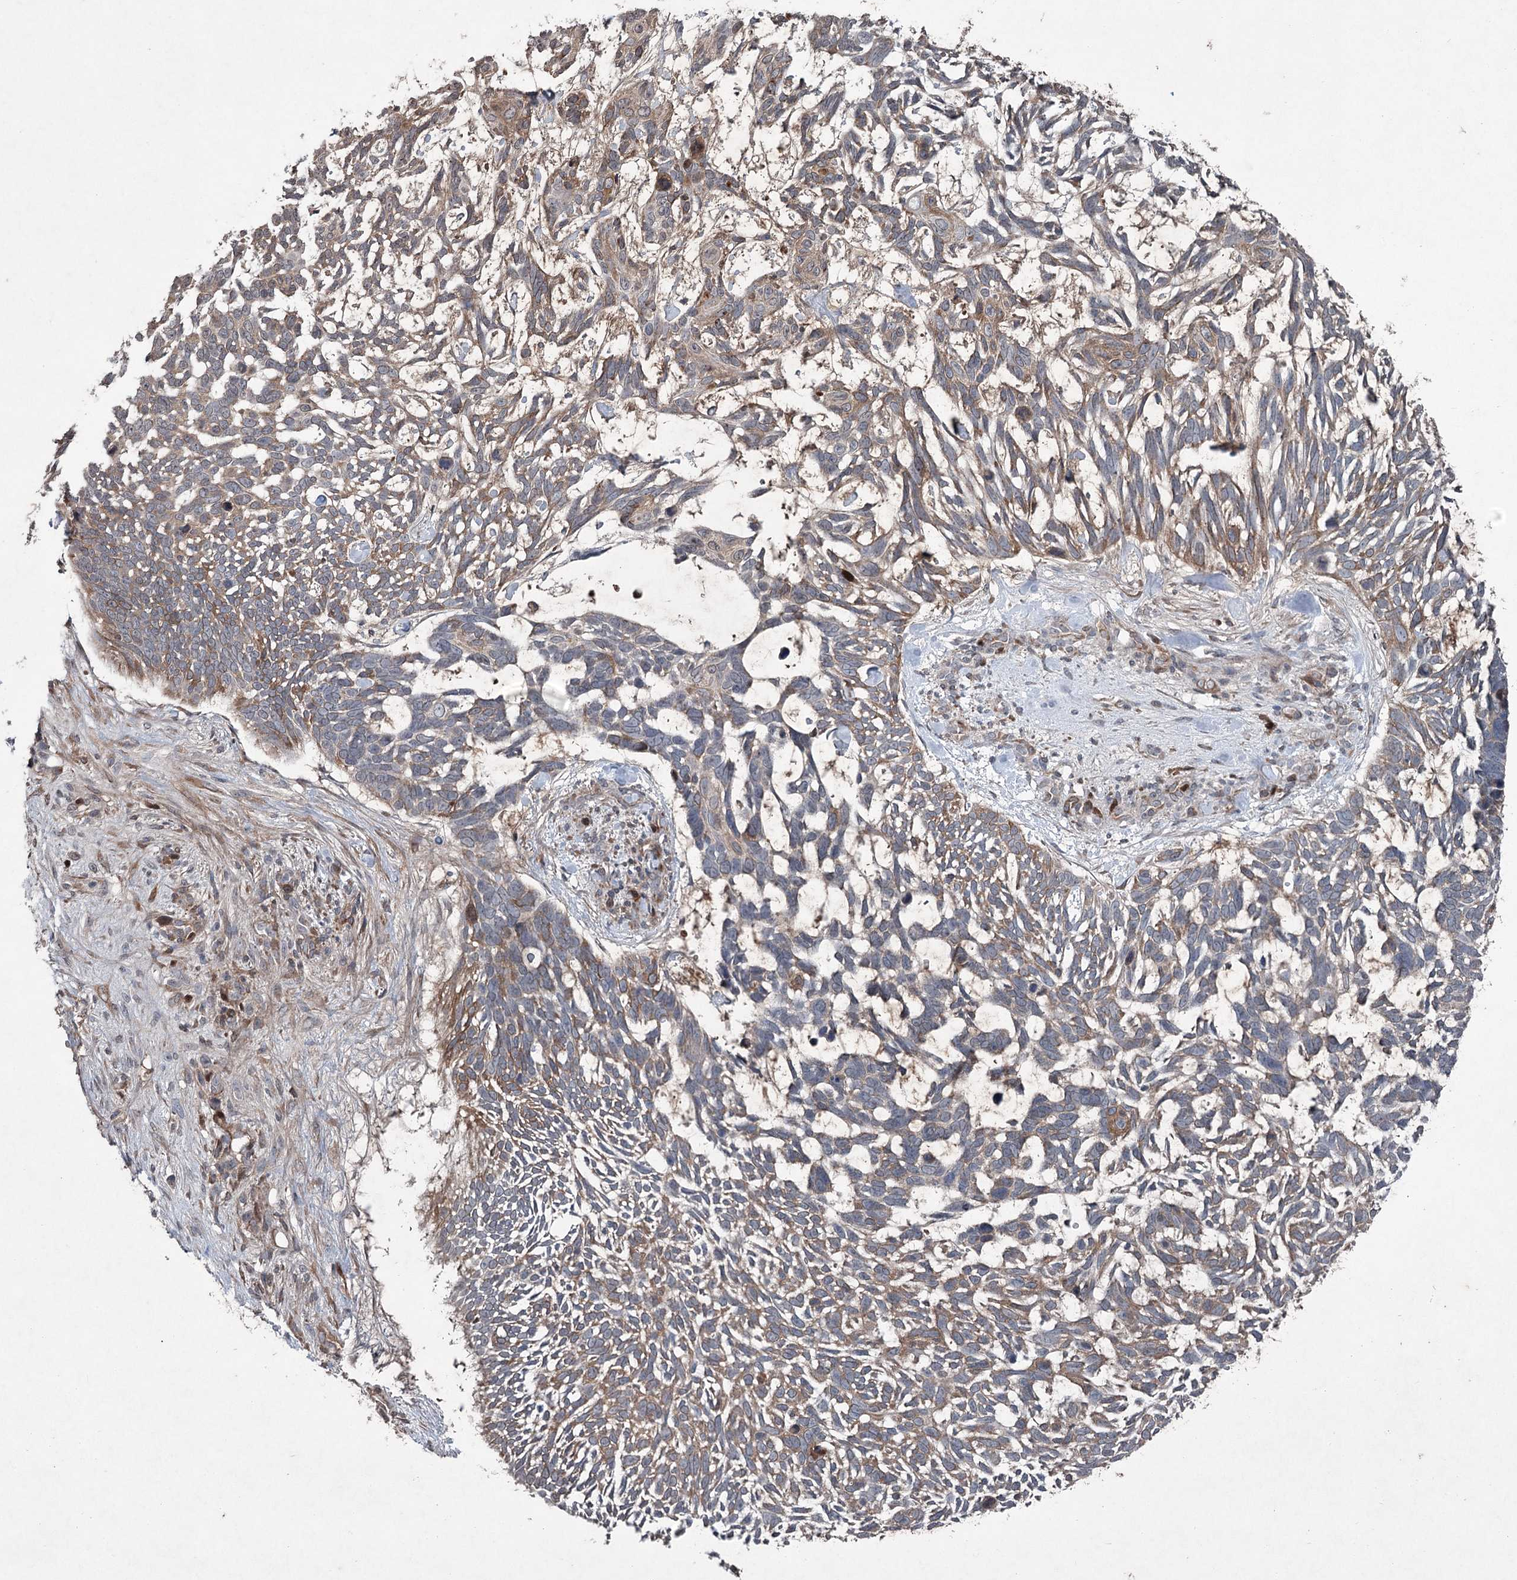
{"staining": {"intensity": "moderate", "quantity": "25%-75%", "location": "cytoplasmic/membranous"}, "tissue": "skin cancer", "cell_type": "Tumor cells", "image_type": "cancer", "snomed": [{"axis": "morphology", "description": "Basal cell carcinoma"}, {"axis": "topography", "description": "Skin"}], "caption": "Immunohistochemical staining of human skin basal cell carcinoma reveals medium levels of moderate cytoplasmic/membranous positivity in about 25%-75% of tumor cells.", "gene": "PGLYRP2", "patient": {"sex": "male", "age": 88}}